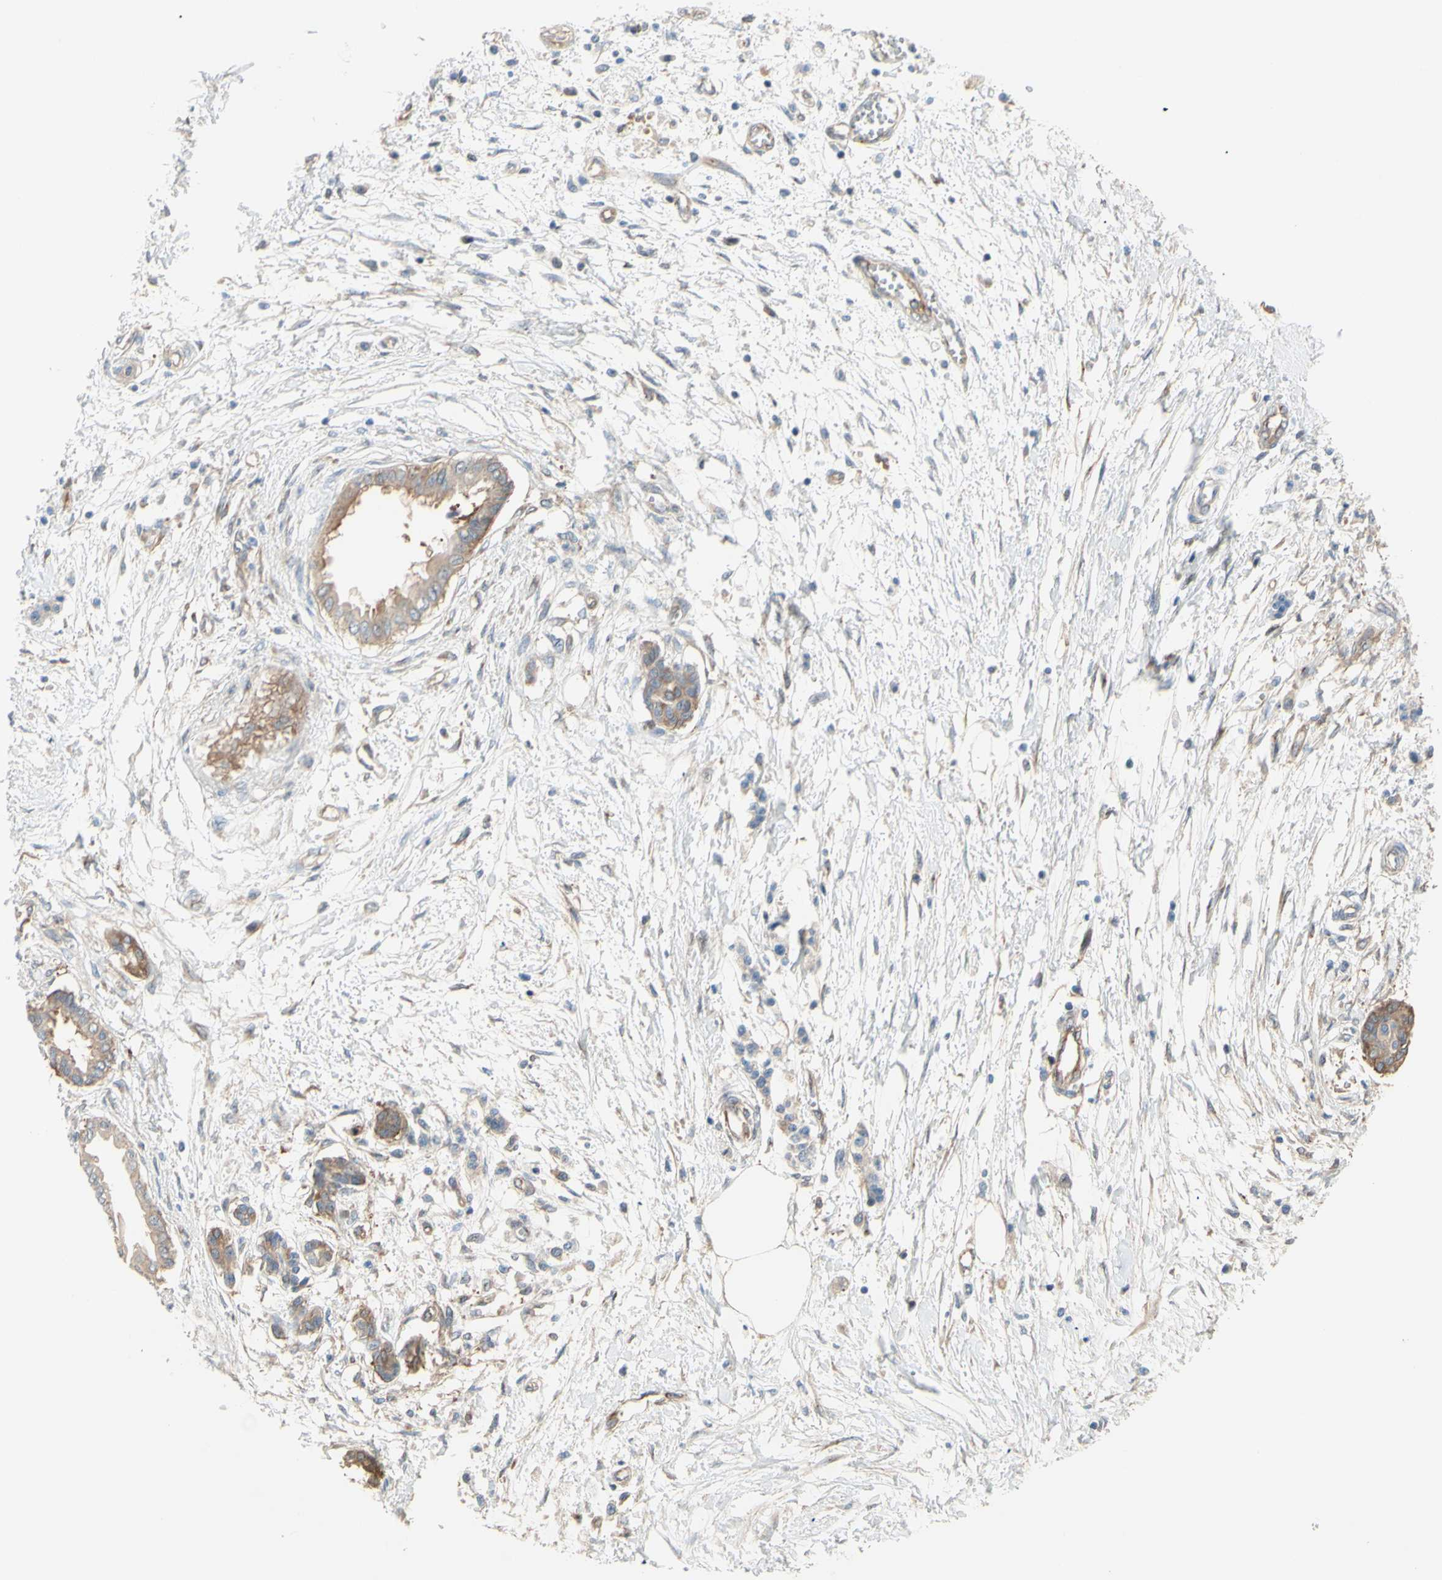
{"staining": {"intensity": "moderate", "quantity": ">75%", "location": "cytoplasmic/membranous"}, "tissue": "pancreatic cancer", "cell_type": "Tumor cells", "image_type": "cancer", "snomed": [{"axis": "morphology", "description": "Adenocarcinoma, NOS"}, {"axis": "topography", "description": "Pancreas"}], "caption": "Pancreatic cancer stained for a protein exhibits moderate cytoplasmic/membranous positivity in tumor cells. The protein of interest is shown in brown color, while the nuclei are stained blue.", "gene": "DYNLRB1", "patient": {"sex": "male", "age": 56}}